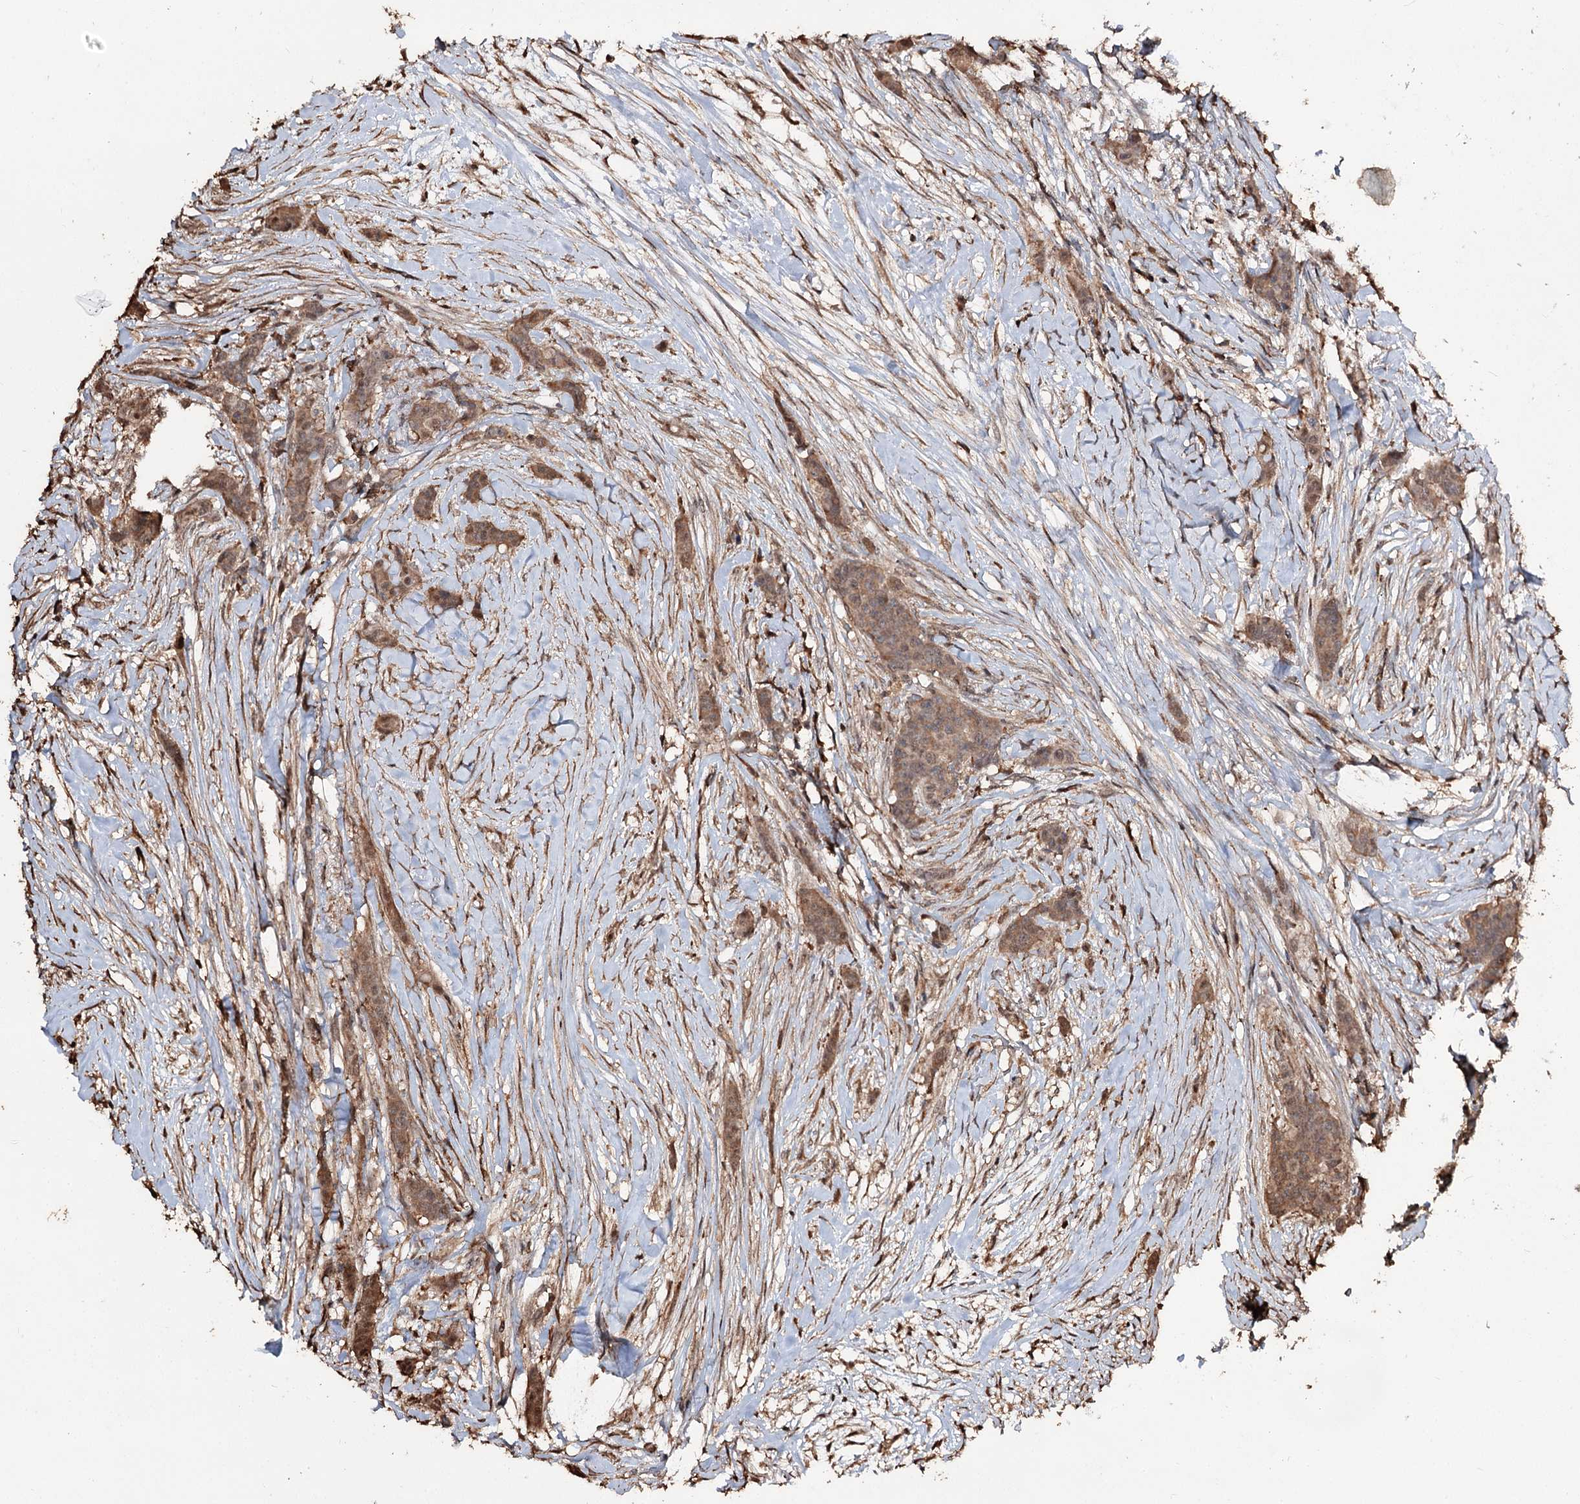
{"staining": {"intensity": "moderate", "quantity": ">75%", "location": "cytoplasmic/membranous"}, "tissue": "breast cancer", "cell_type": "Tumor cells", "image_type": "cancer", "snomed": [{"axis": "morphology", "description": "Duct carcinoma"}, {"axis": "topography", "description": "Breast"}], "caption": "An image of breast cancer stained for a protein displays moderate cytoplasmic/membranous brown staining in tumor cells.", "gene": "PLCH1", "patient": {"sex": "female", "age": 40}}